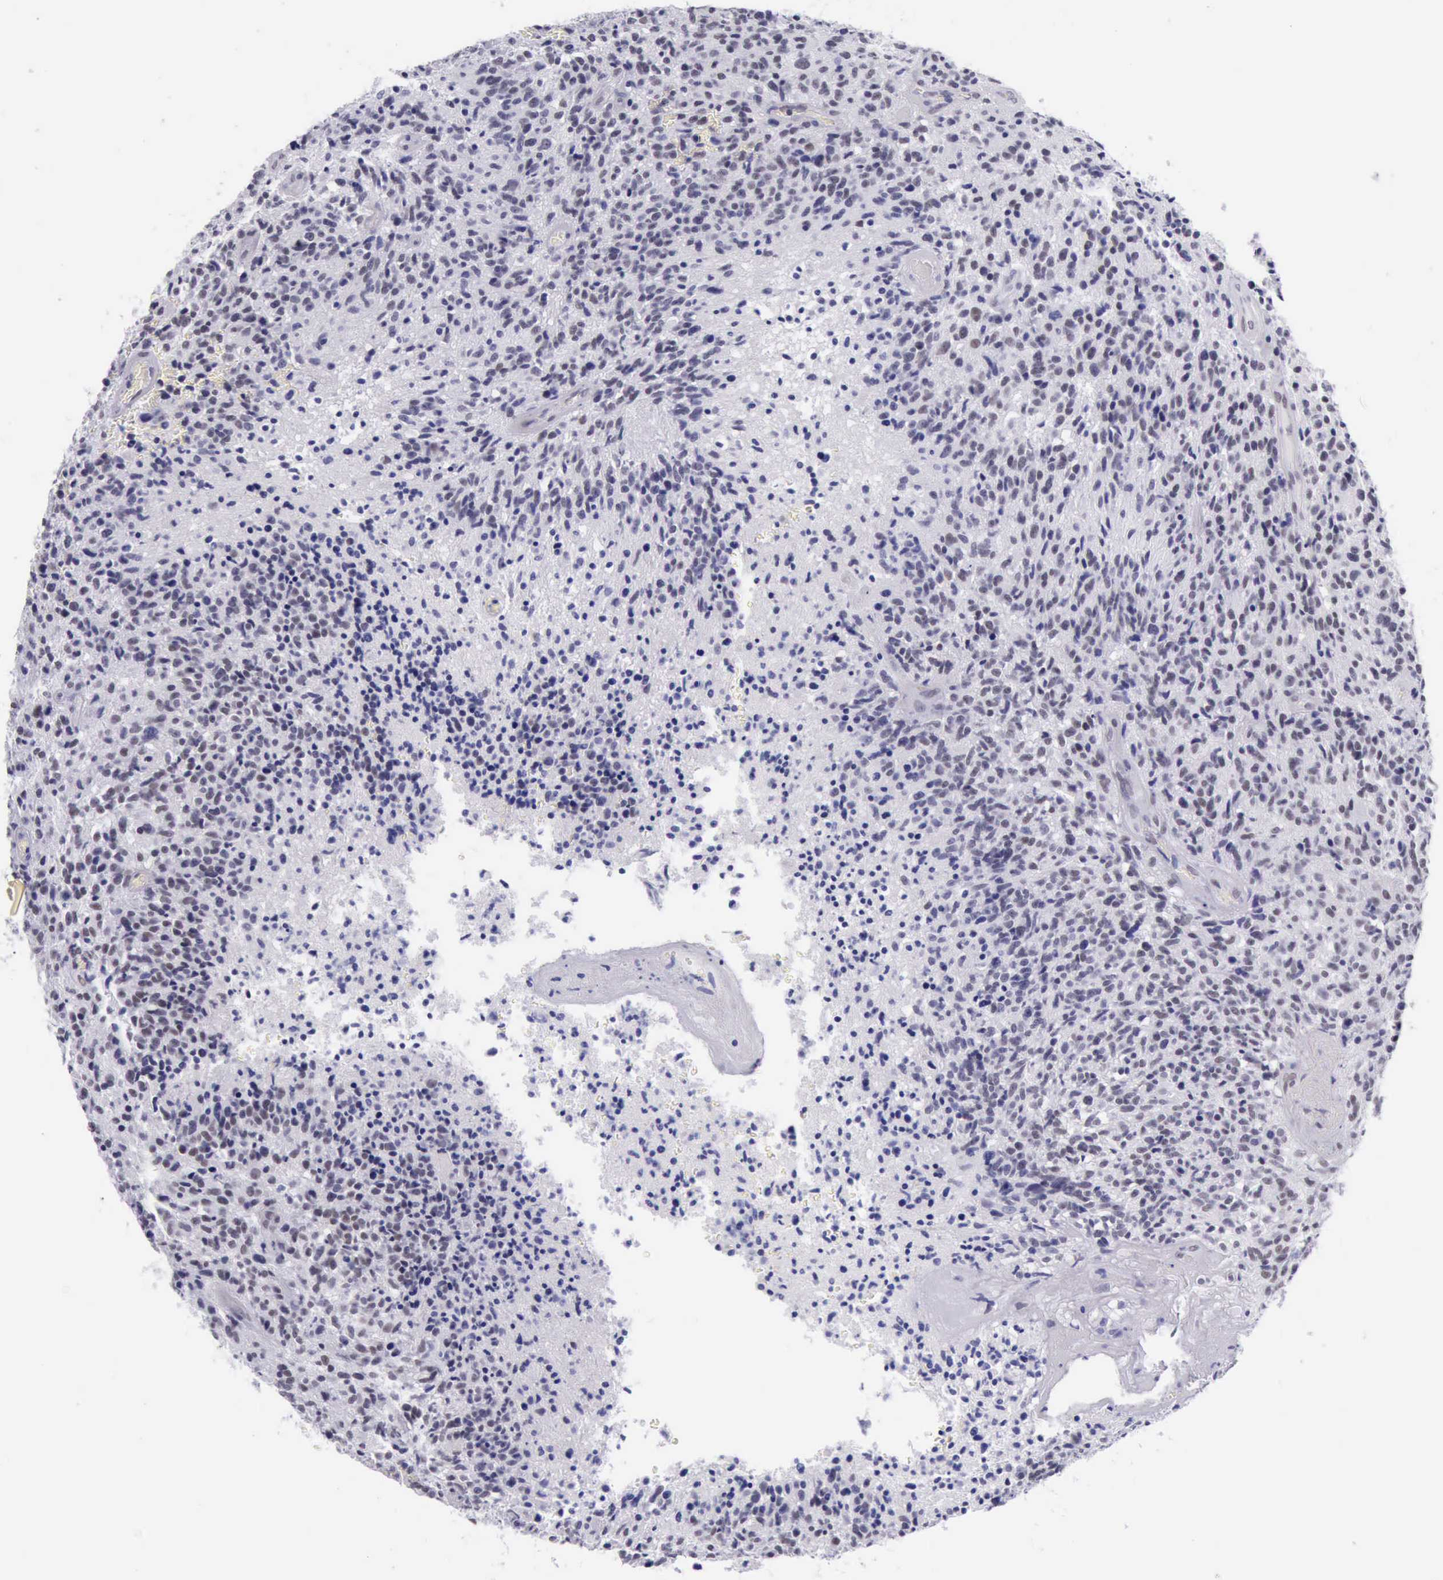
{"staining": {"intensity": "weak", "quantity": "<25%", "location": "nuclear"}, "tissue": "glioma", "cell_type": "Tumor cells", "image_type": "cancer", "snomed": [{"axis": "morphology", "description": "Glioma, malignant, High grade"}, {"axis": "topography", "description": "Brain"}], "caption": "An image of glioma stained for a protein shows no brown staining in tumor cells.", "gene": "EP300", "patient": {"sex": "male", "age": 36}}